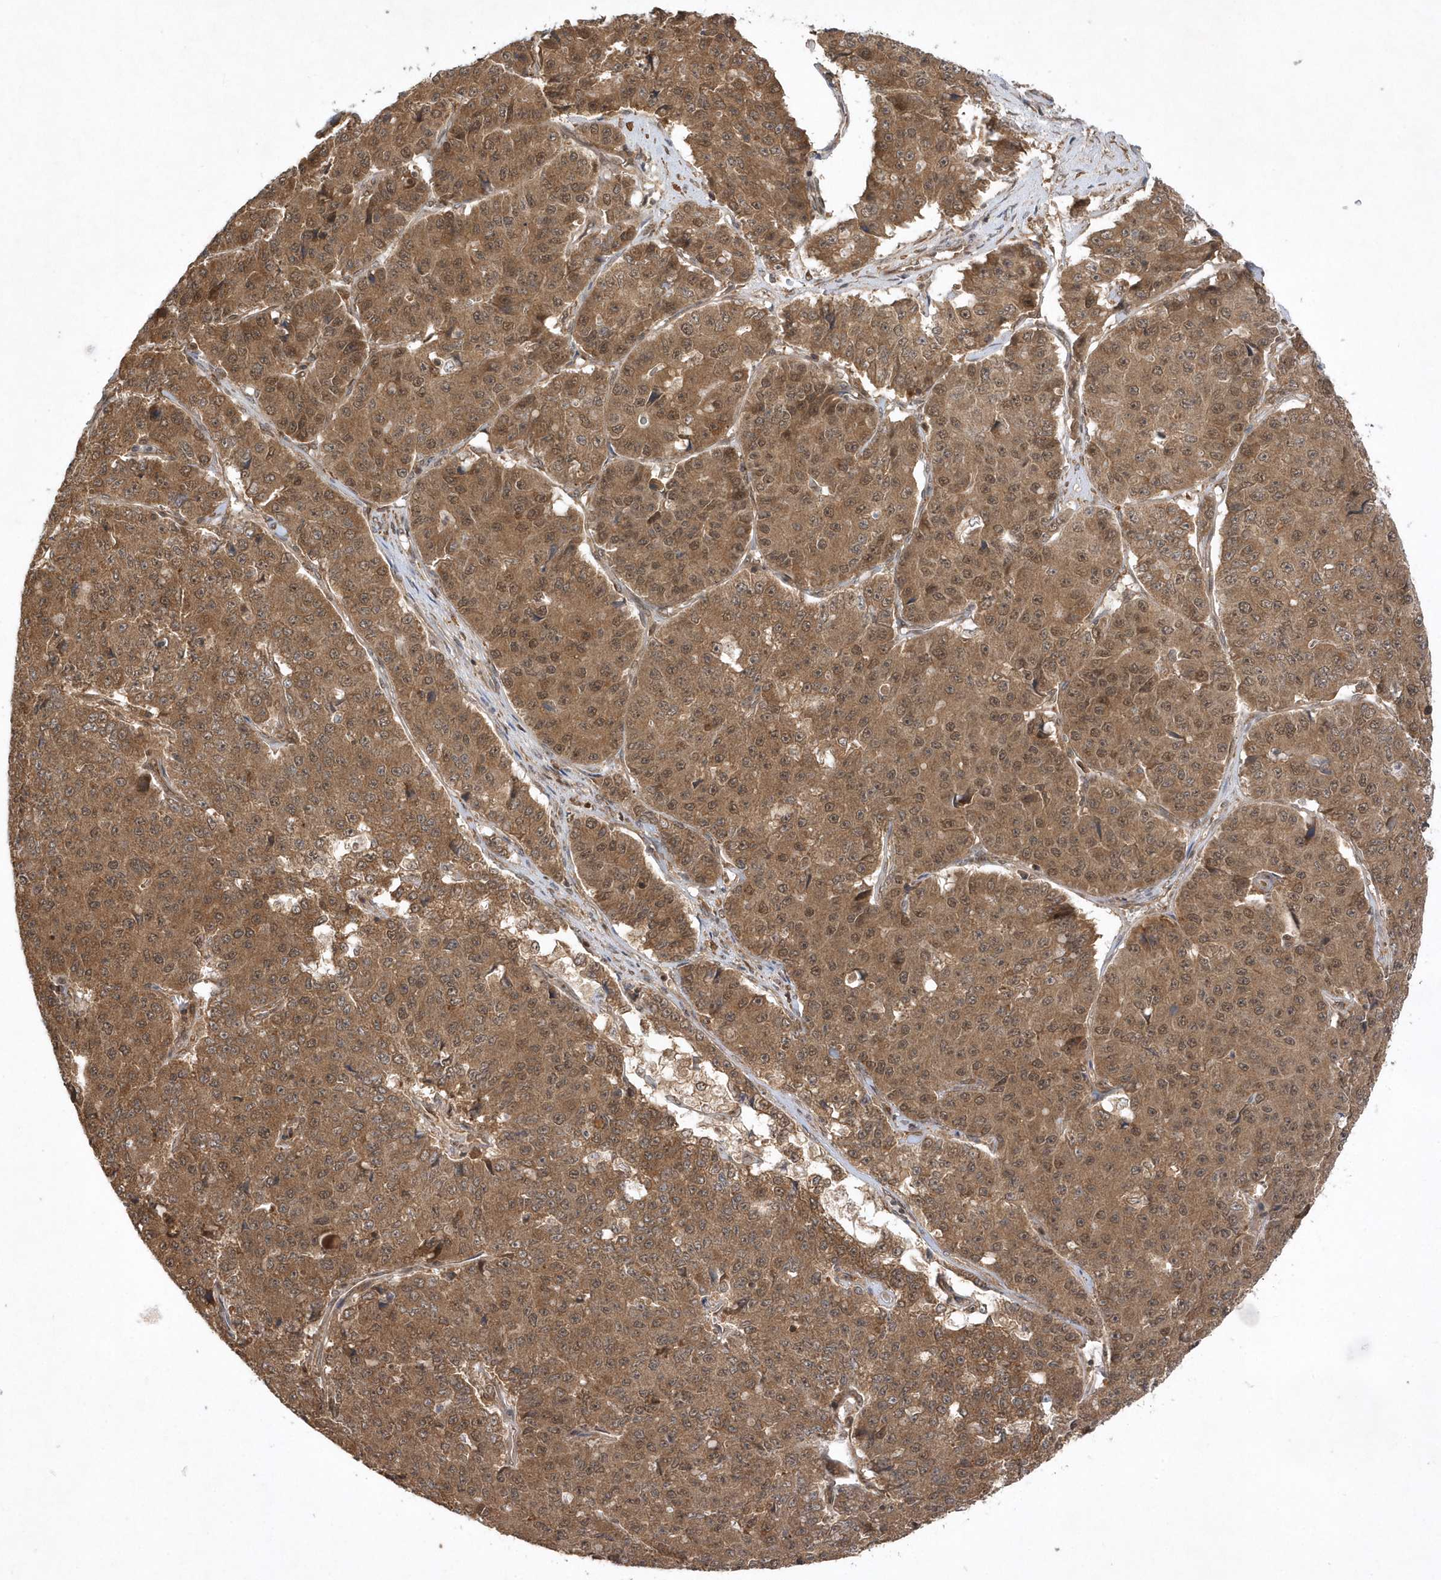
{"staining": {"intensity": "moderate", "quantity": ">75%", "location": "cytoplasmic/membranous,nuclear"}, "tissue": "pancreatic cancer", "cell_type": "Tumor cells", "image_type": "cancer", "snomed": [{"axis": "morphology", "description": "Adenocarcinoma, NOS"}, {"axis": "topography", "description": "Pancreas"}], "caption": "Pancreatic cancer (adenocarcinoma) was stained to show a protein in brown. There is medium levels of moderate cytoplasmic/membranous and nuclear positivity in about >75% of tumor cells.", "gene": "GFM2", "patient": {"sex": "male", "age": 50}}